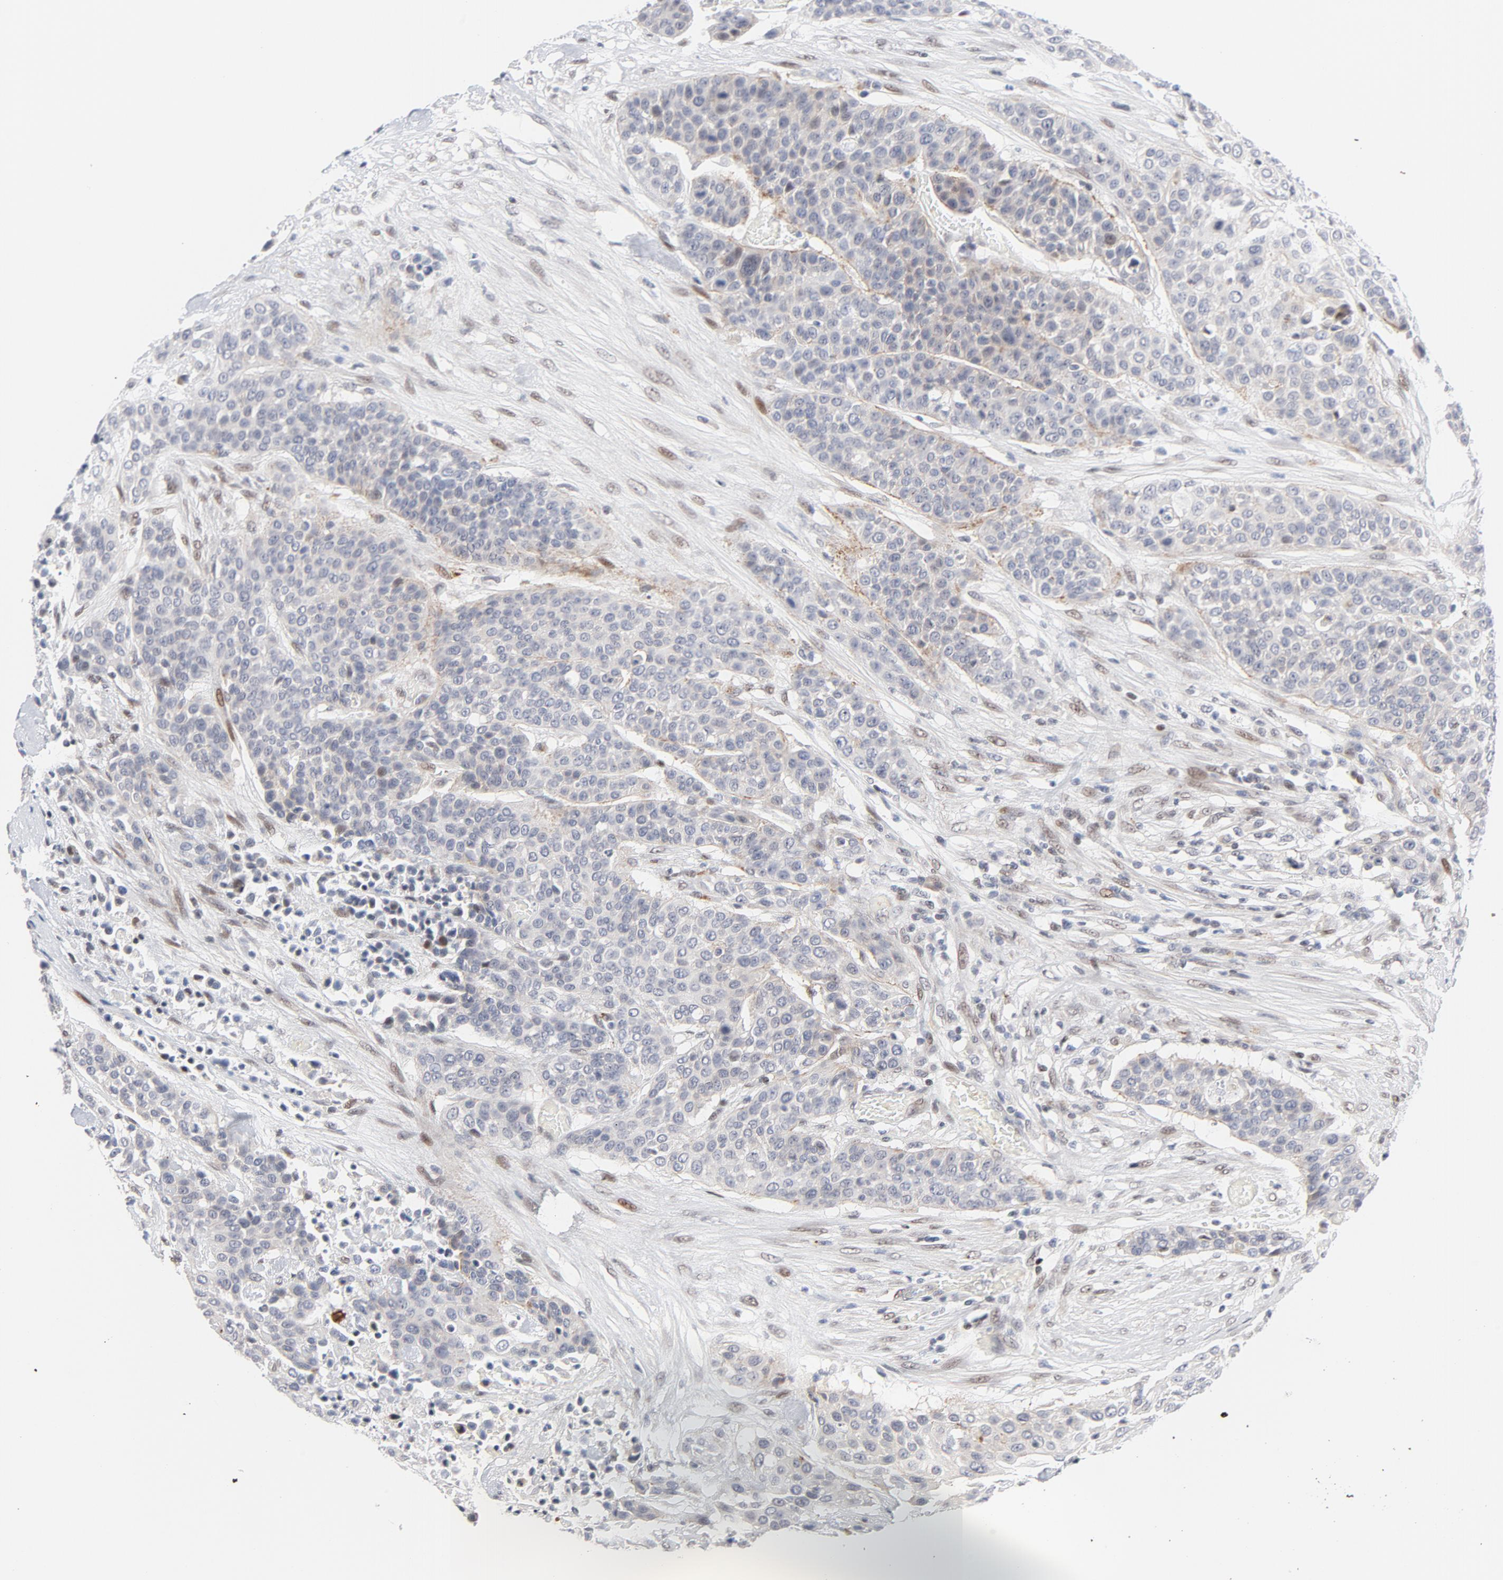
{"staining": {"intensity": "weak", "quantity": "<25%", "location": "nuclear"}, "tissue": "urothelial cancer", "cell_type": "Tumor cells", "image_type": "cancer", "snomed": [{"axis": "morphology", "description": "Urothelial carcinoma, High grade"}, {"axis": "topography", "description": "Urinary bladder"}], "caption": "Image shows no protein staining in tumor cells of urothelial cancer tissue.", "gene": "NFIC", "patient": {"sex": "male", "age": 74}}